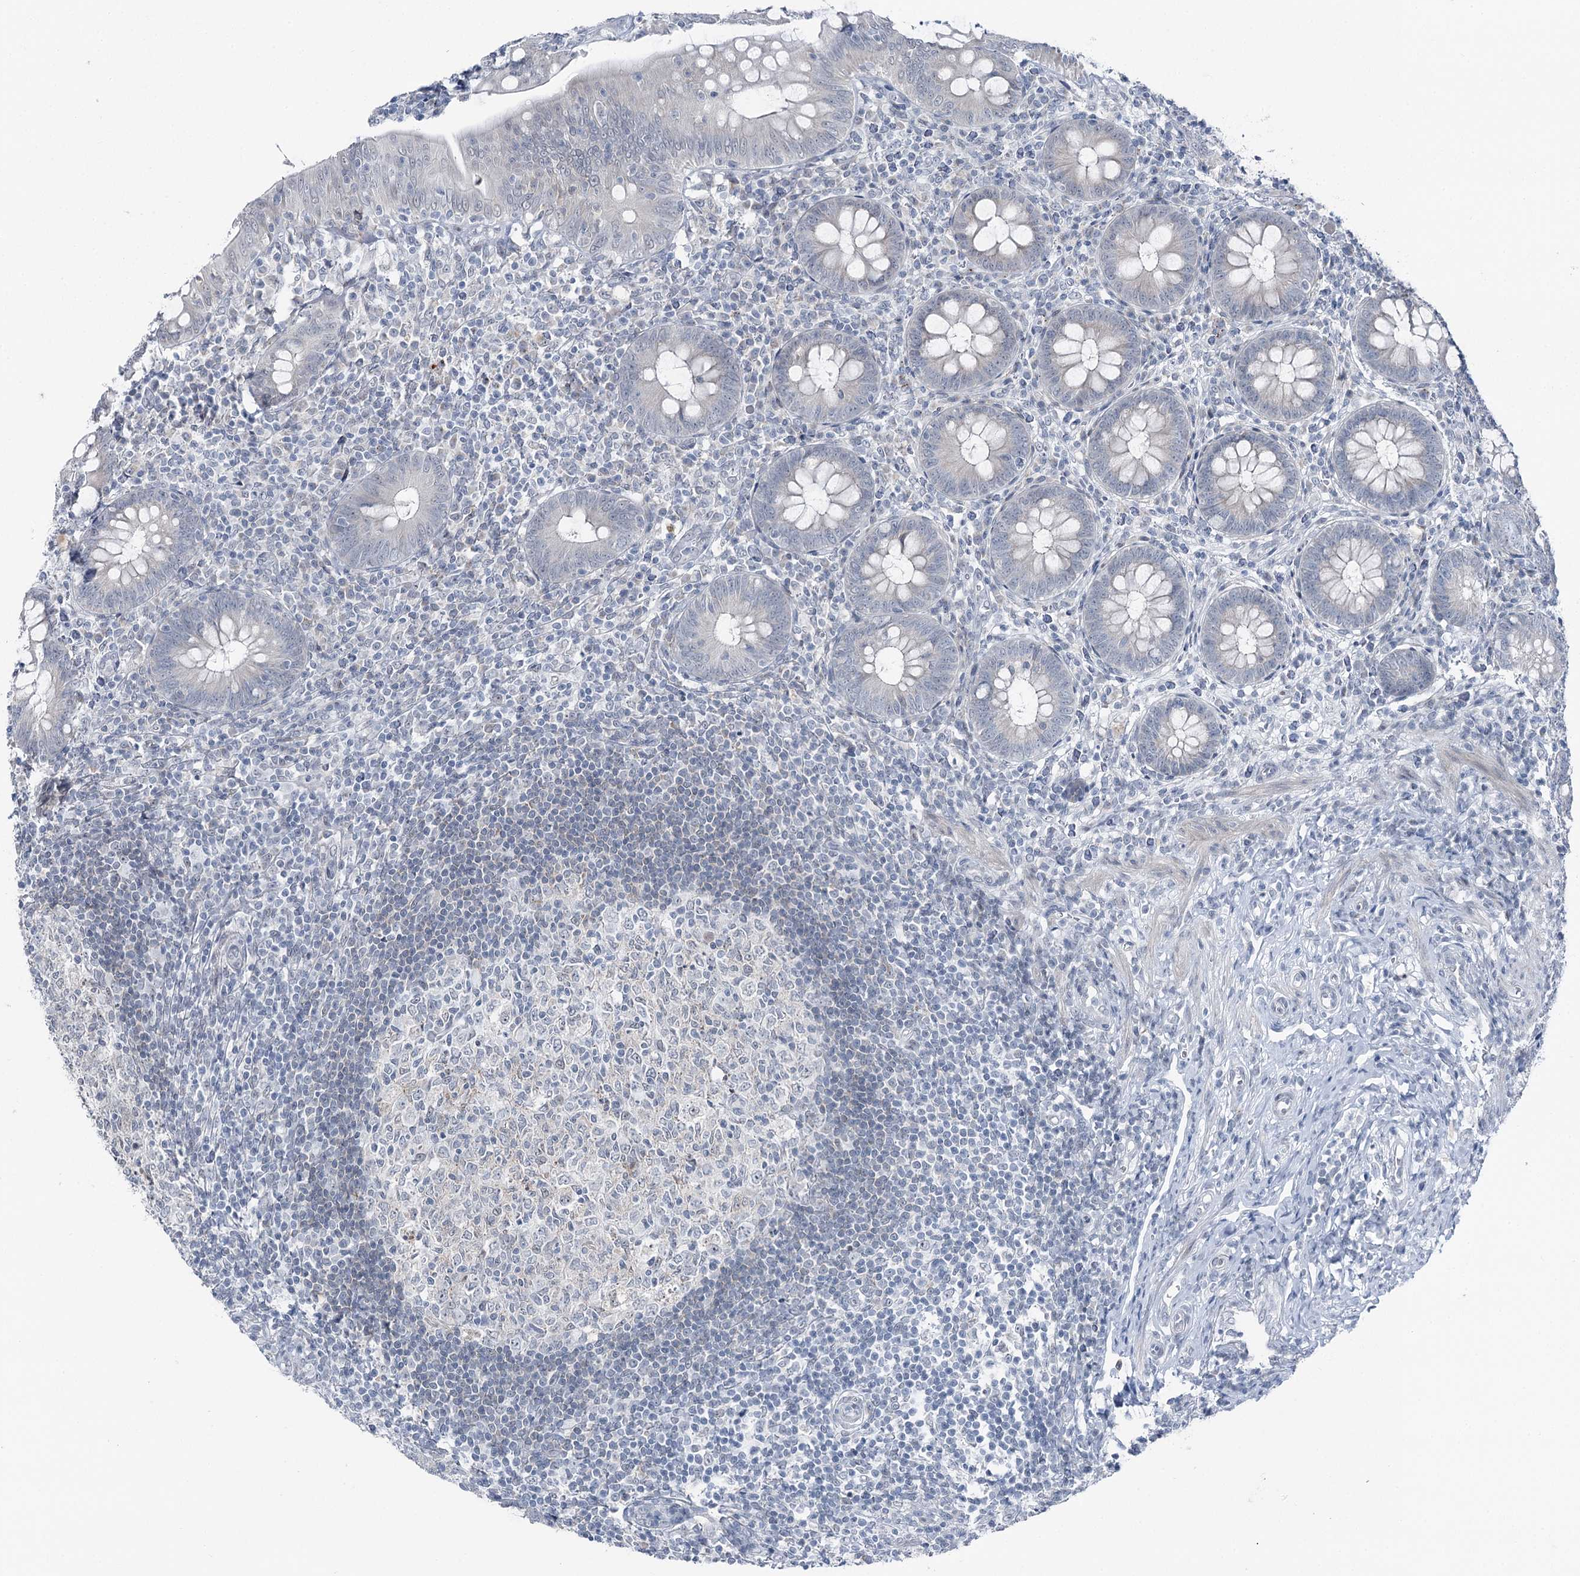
{"staining": {"intensity": "negative", "quantity": "none", "location": "none"}, "tissue": "appendix", "cell_type": "Glandular cells", "image_type": "normal", "snomed": [{"axis": "morphology", "description": "Normal tissue, NOS"}, {"axis": "topography", "description": "Appendix"}], "caption": "The immunohistochemistry (IHC) histopathology image has no significant positivity in glandular cells of appendix. (DAB (3,3'-diaminobenzidine) immunohistochemistry (IHC) with hematoxylin counter stain).", "gene": "STEEP1", "patient": {"sex": "male", "age": 14}}